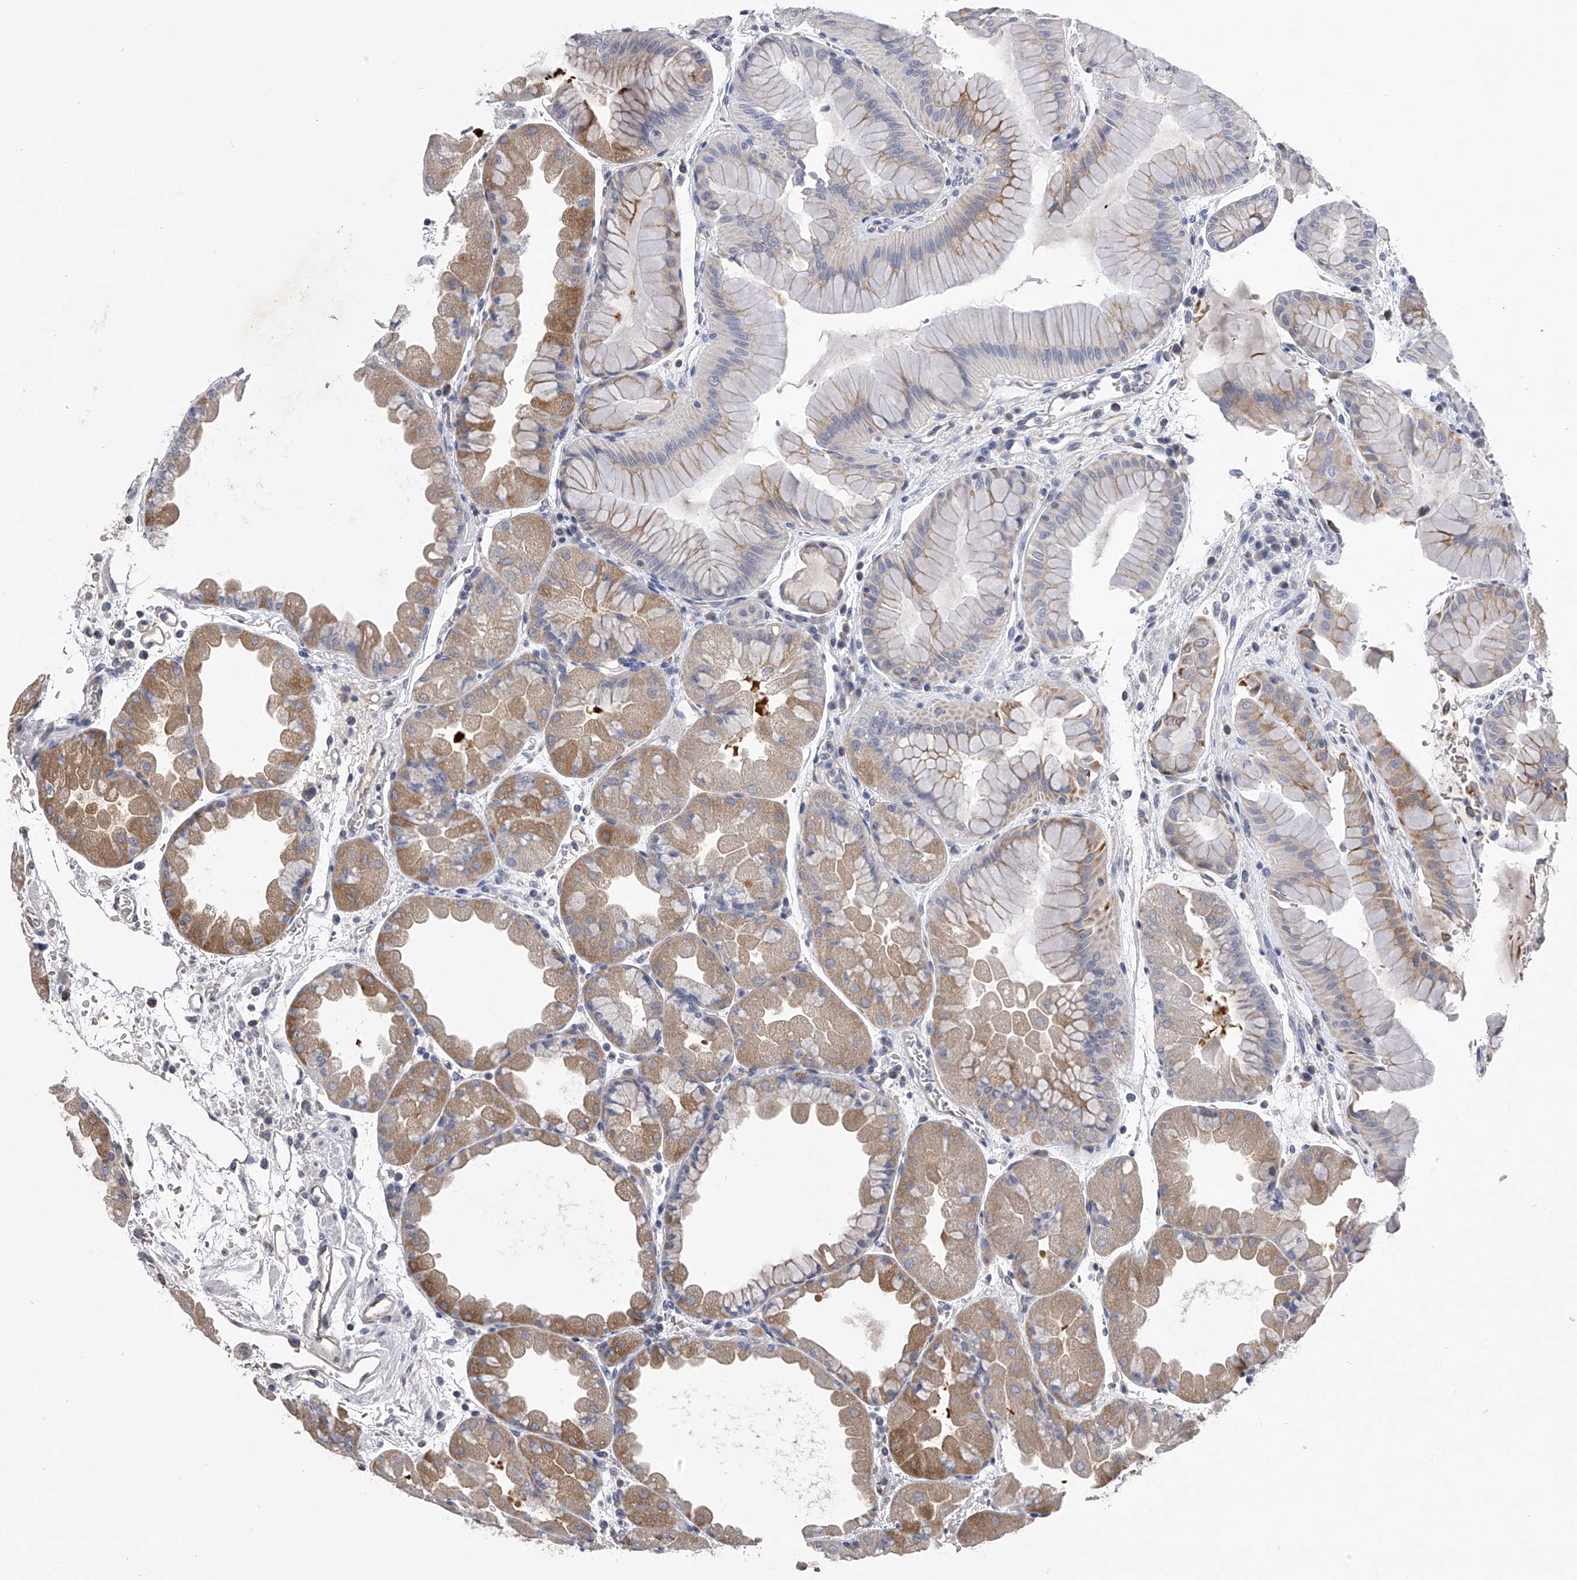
{"staining": {"intensity": "moderate", "quantity": "25%-75%", "location": "cytoplasmic/membranous"}, "tissue": "stomach", "cell_type": "Glandular cells", "image_type": "normal", "snomed": [{"axis": "morphology", "description": "Normal tissue, NOS"}, {"axis": "topography", "description": "Stomach, upper"}], "caption": "Approximately 25%-75% of glandular cells in unremarkable stomach show moderate cytoplasmic/membranous protein staining as visualized by brown immunohistochemical staining.", "gene": "MDN1", "patient": {"sex": "male", "age": 47}}